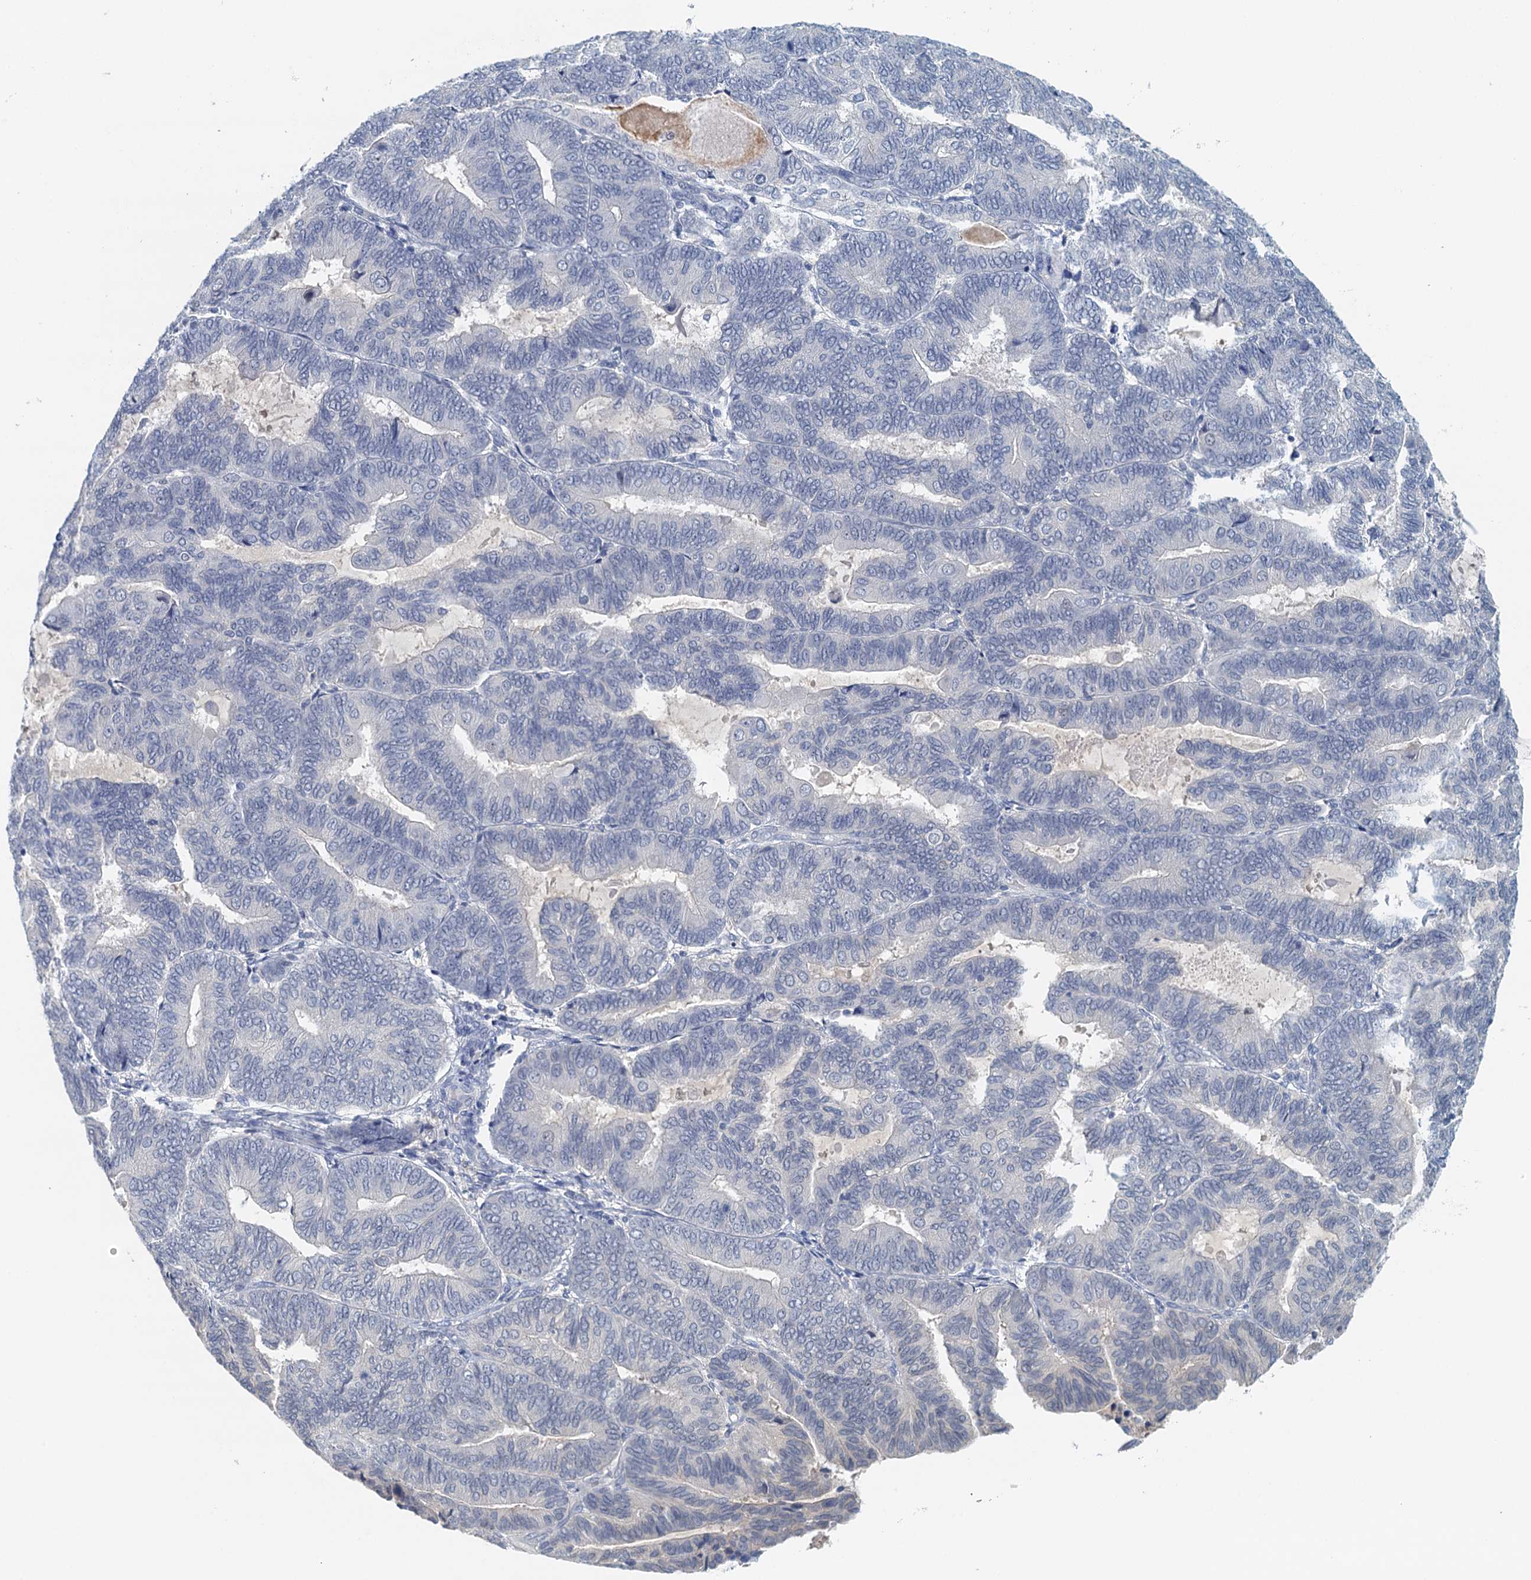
{"staining": {"intensity": "negative", "quantity": "none", "location": "none"}, "tissue": "endometrial cancer", "cell_type": "Tumor cells", "image_type": "cancer", "snomed": [{"axis": "morphology", "description": "Adenocarcinoma, NOS"}, {"axis": "topography", "description": "Endometrium"}], "caption": "A micrograph of human endometrial cancer (adenocarcinoma) is negative for staining in tumor cells.", "gene": "NUBP2", "patient": {"sex": "female", "age": 81}}